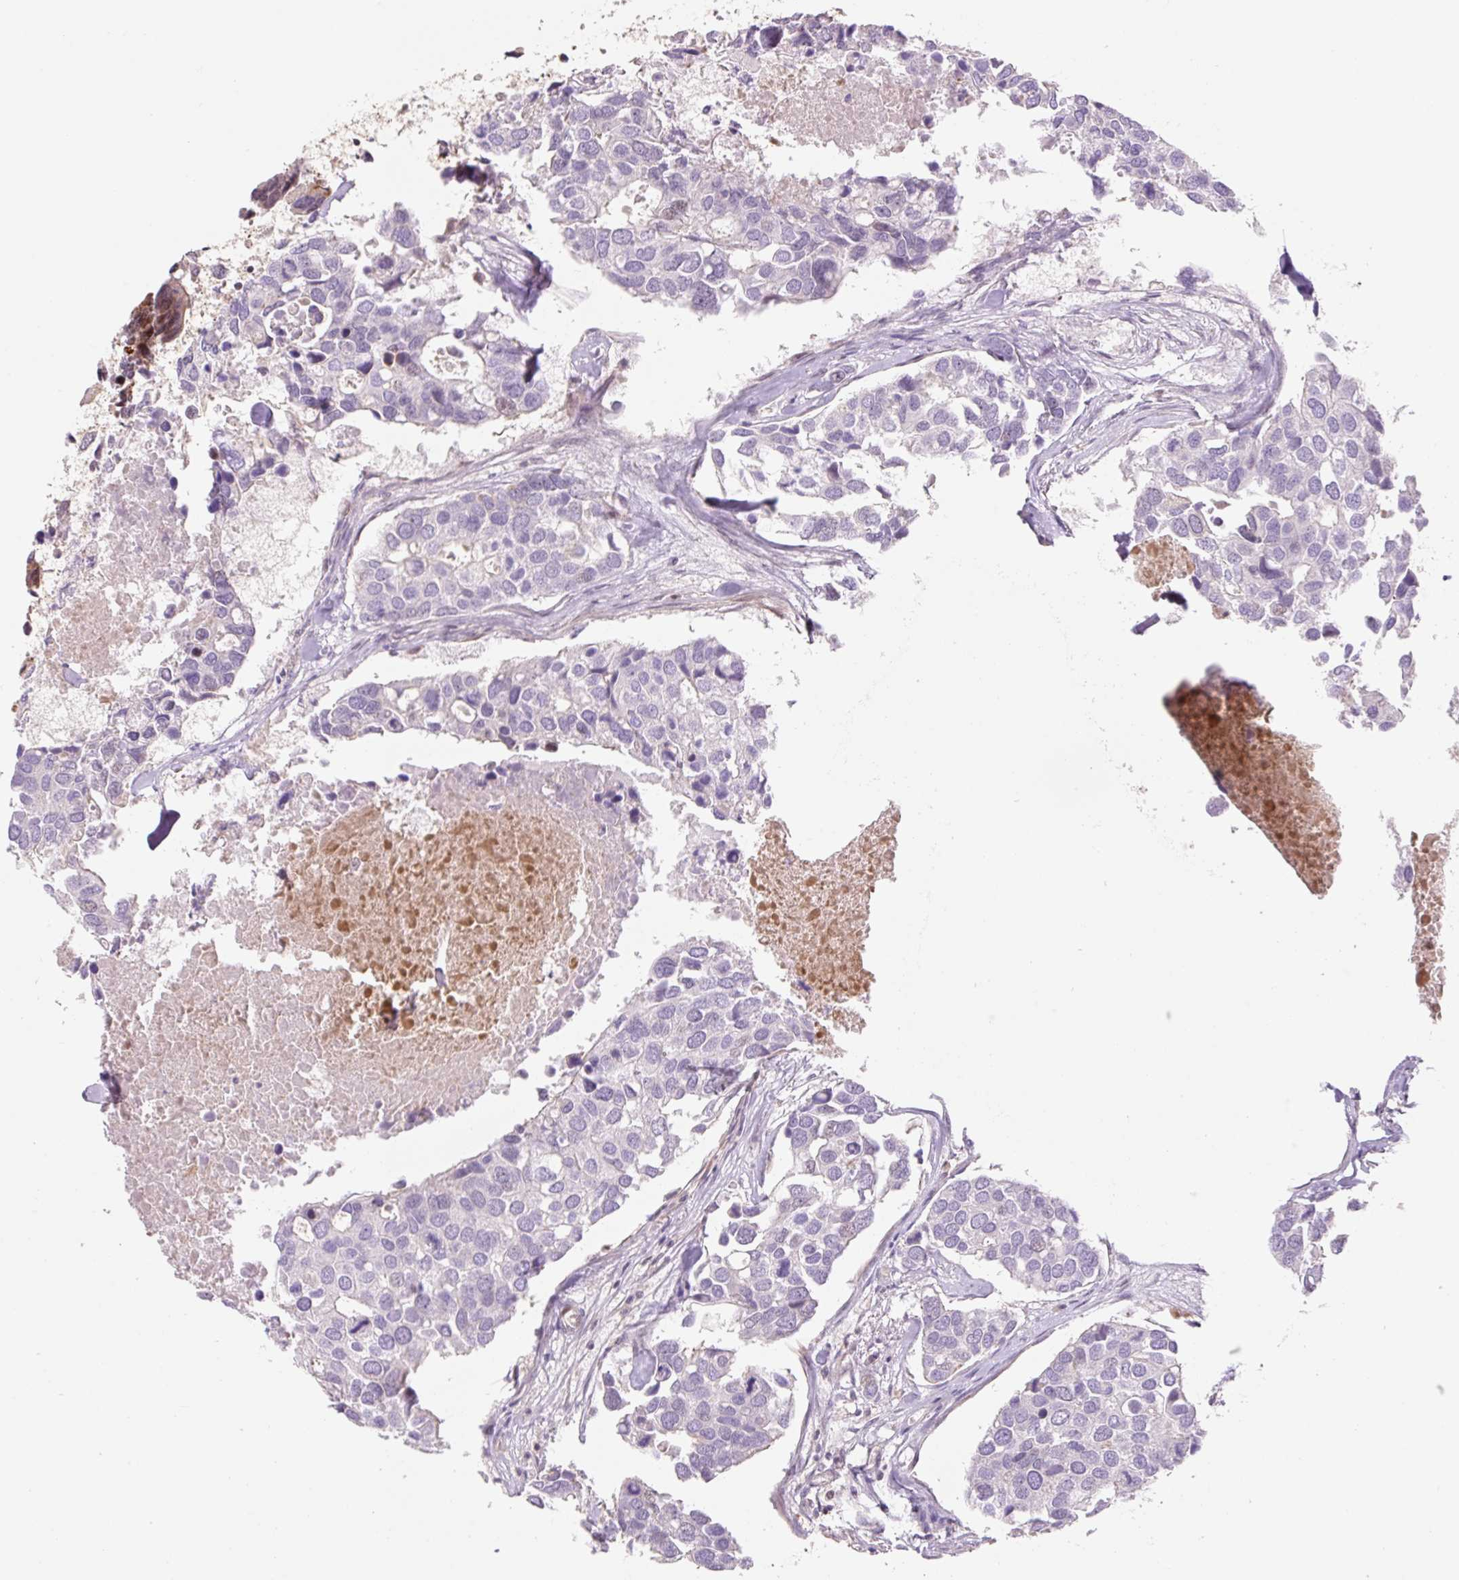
{"staining": {"intensity": "negative", "quantity": "none", "location": "none"}, "tissue": "breast cancer", "cell_type": "Tumor cells", "image_type": "cancer", "snomed": [{"axis": "morphology", "description": "Duct carcinoma"}, {"axis": "topography", "description": "Breast"}], "caption": "Histopathology image shows no significant protein expression in tumor cells of breast cancer.", "gene": "ZNF552", "patient": {"sex": "female", "age": 83}}